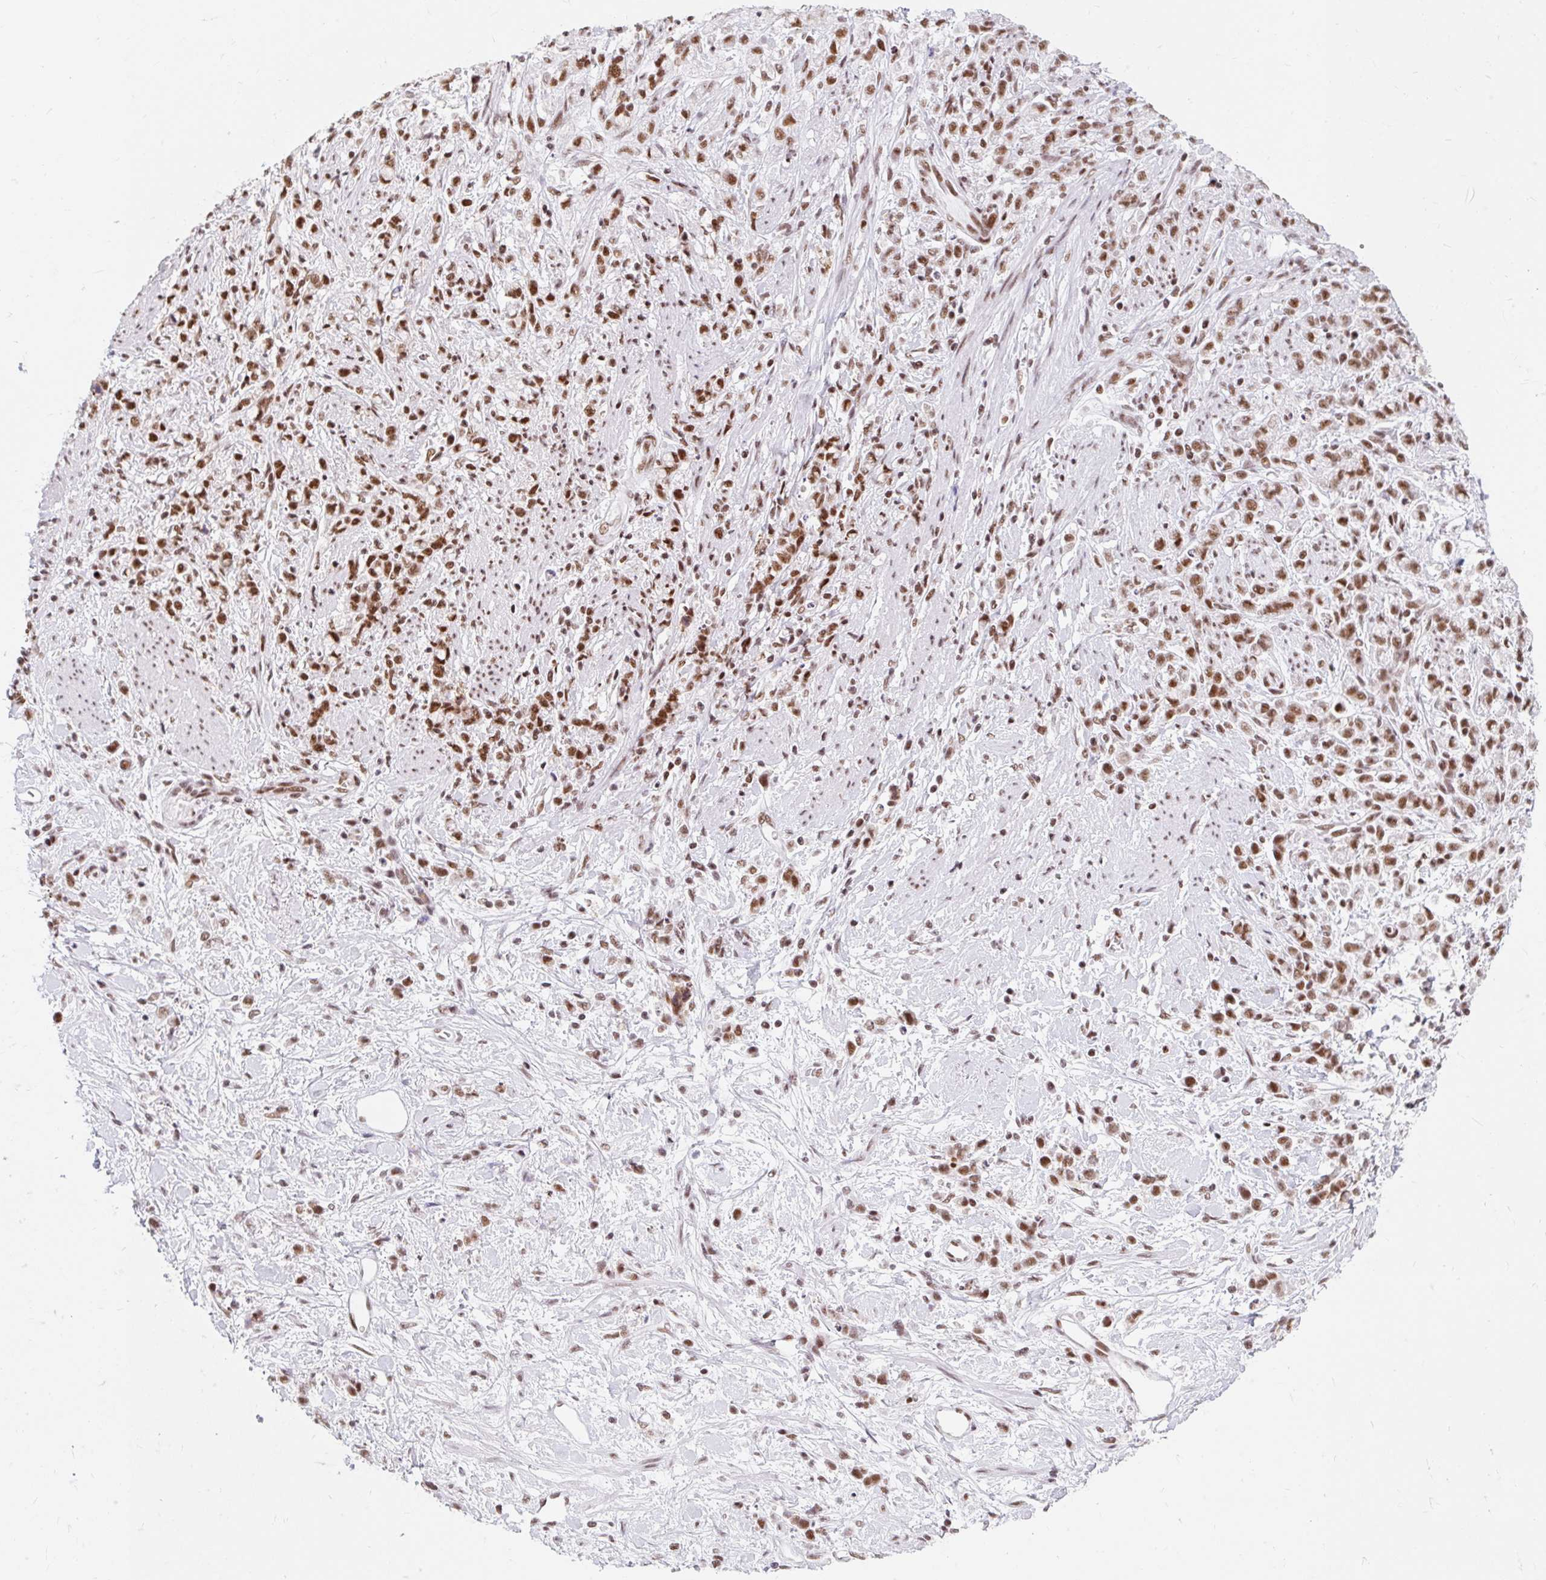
{"staining": {"intensity": "moderate", "quantity": ">75%", "location": "nuclear"}, "tissue": "stomach cancer", "cell_type": "Tumor cells", "image_type": "cancer", "snomed": [{"axis": "morphology", "description": "Adenocarcinoma, NOS"}, {"axis": "topography", "description": "Stomach"}], "caption": "An immunohistochemistry (IHC) histopathology image of neoplastic tissue is shown. Protein staining in brown labels moderate nuclear positivity in stomach cancer within tumor cells. (DAB = brown stain, brightfield microscopy at high magnification).", "gene": "SRSF10", "patient": {"sex": "female", "age": 60}}